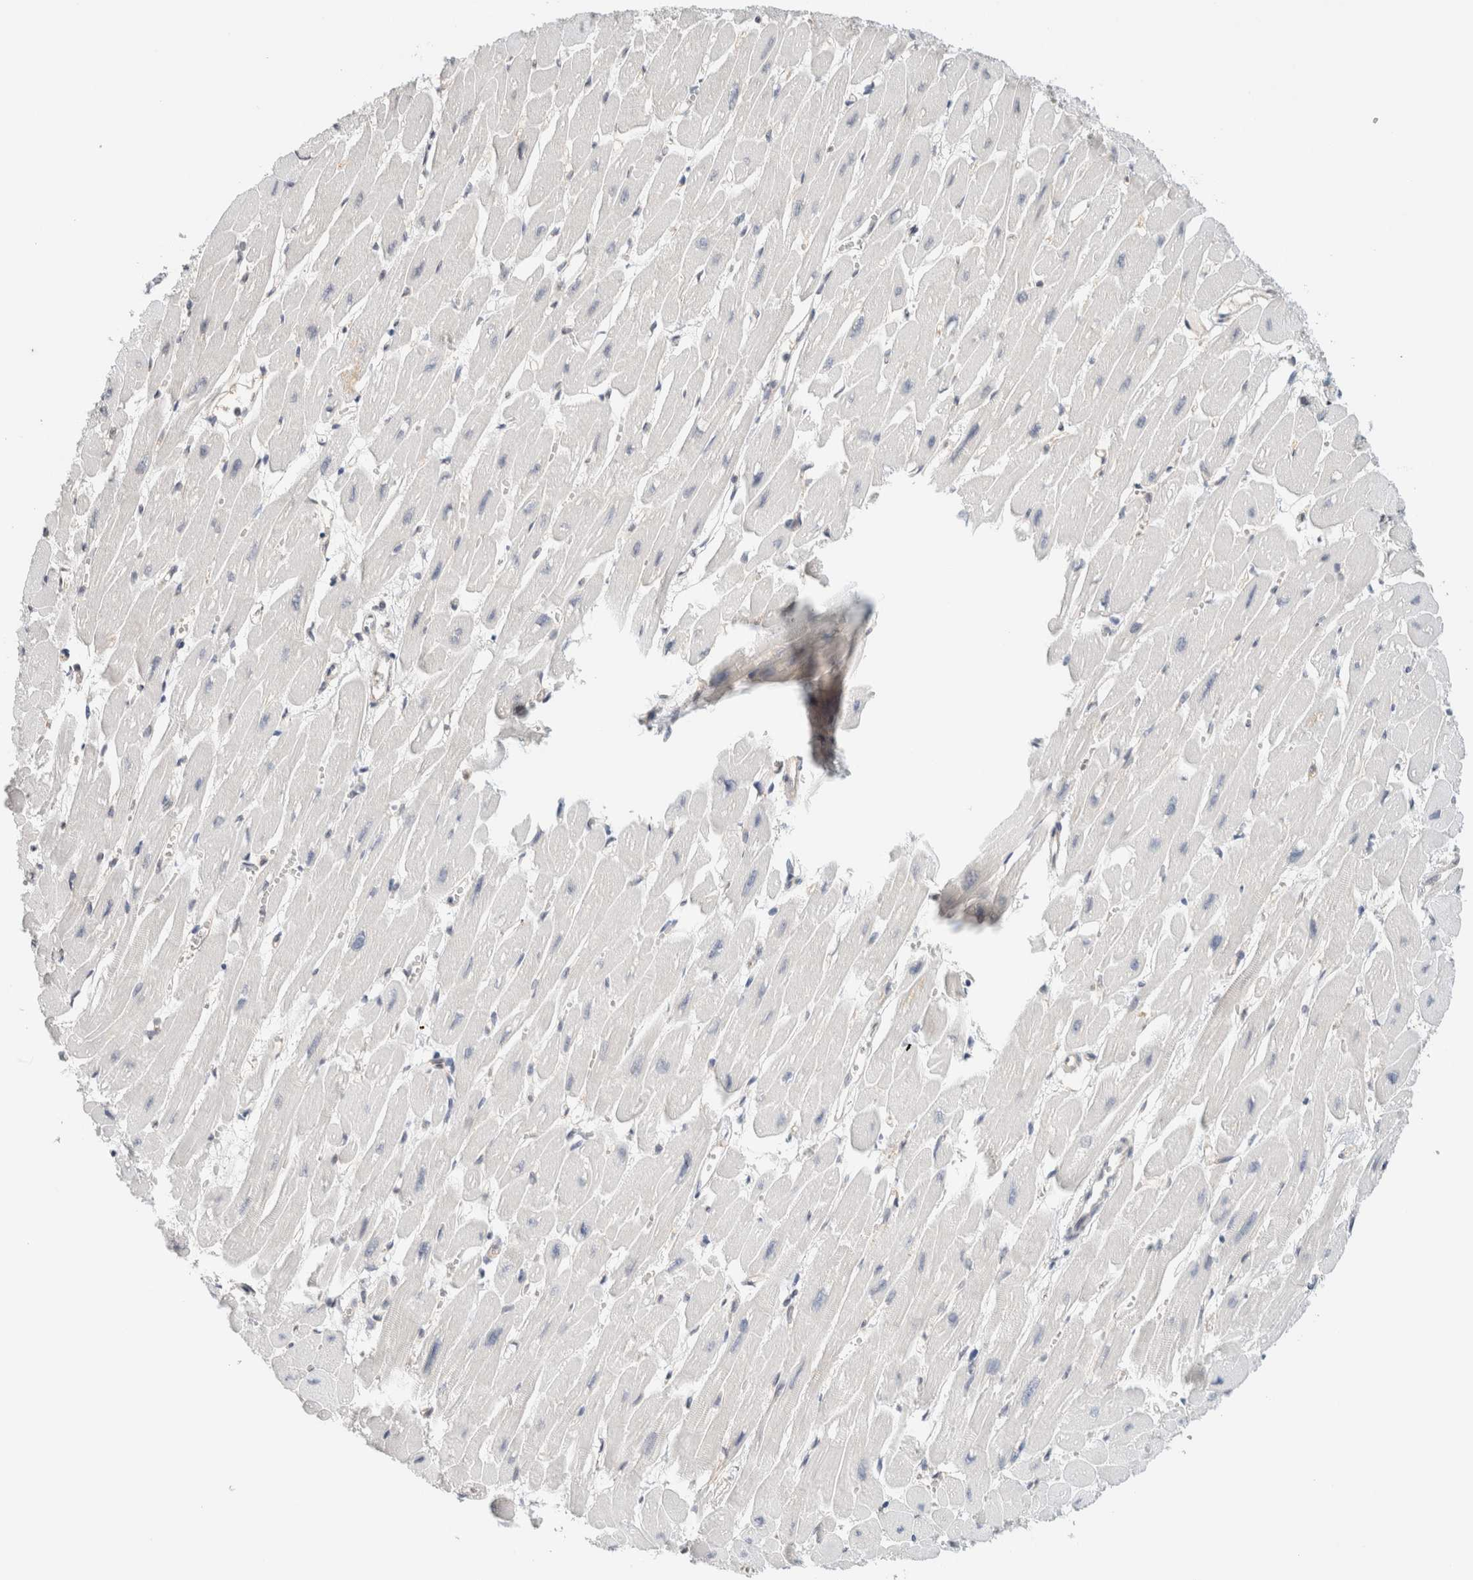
{"staining": {"intensity": "negative", "quantity": "none", "location": "none"}, "tissue": "heart muscle", "cell_type": "Cardiomyocytes", "image_type": "normal", "snomed": [{"axis": "morphology", "description": "Normal tissue, NOS"}, {"axis": "topography", "description": "Heart"}], "caption": "Image shows no significant protein expression in cardiomyocytes of unremarkable heart muscle.", "gene": "SPRTN", "patient": {"sex": "female", "age": 54}}